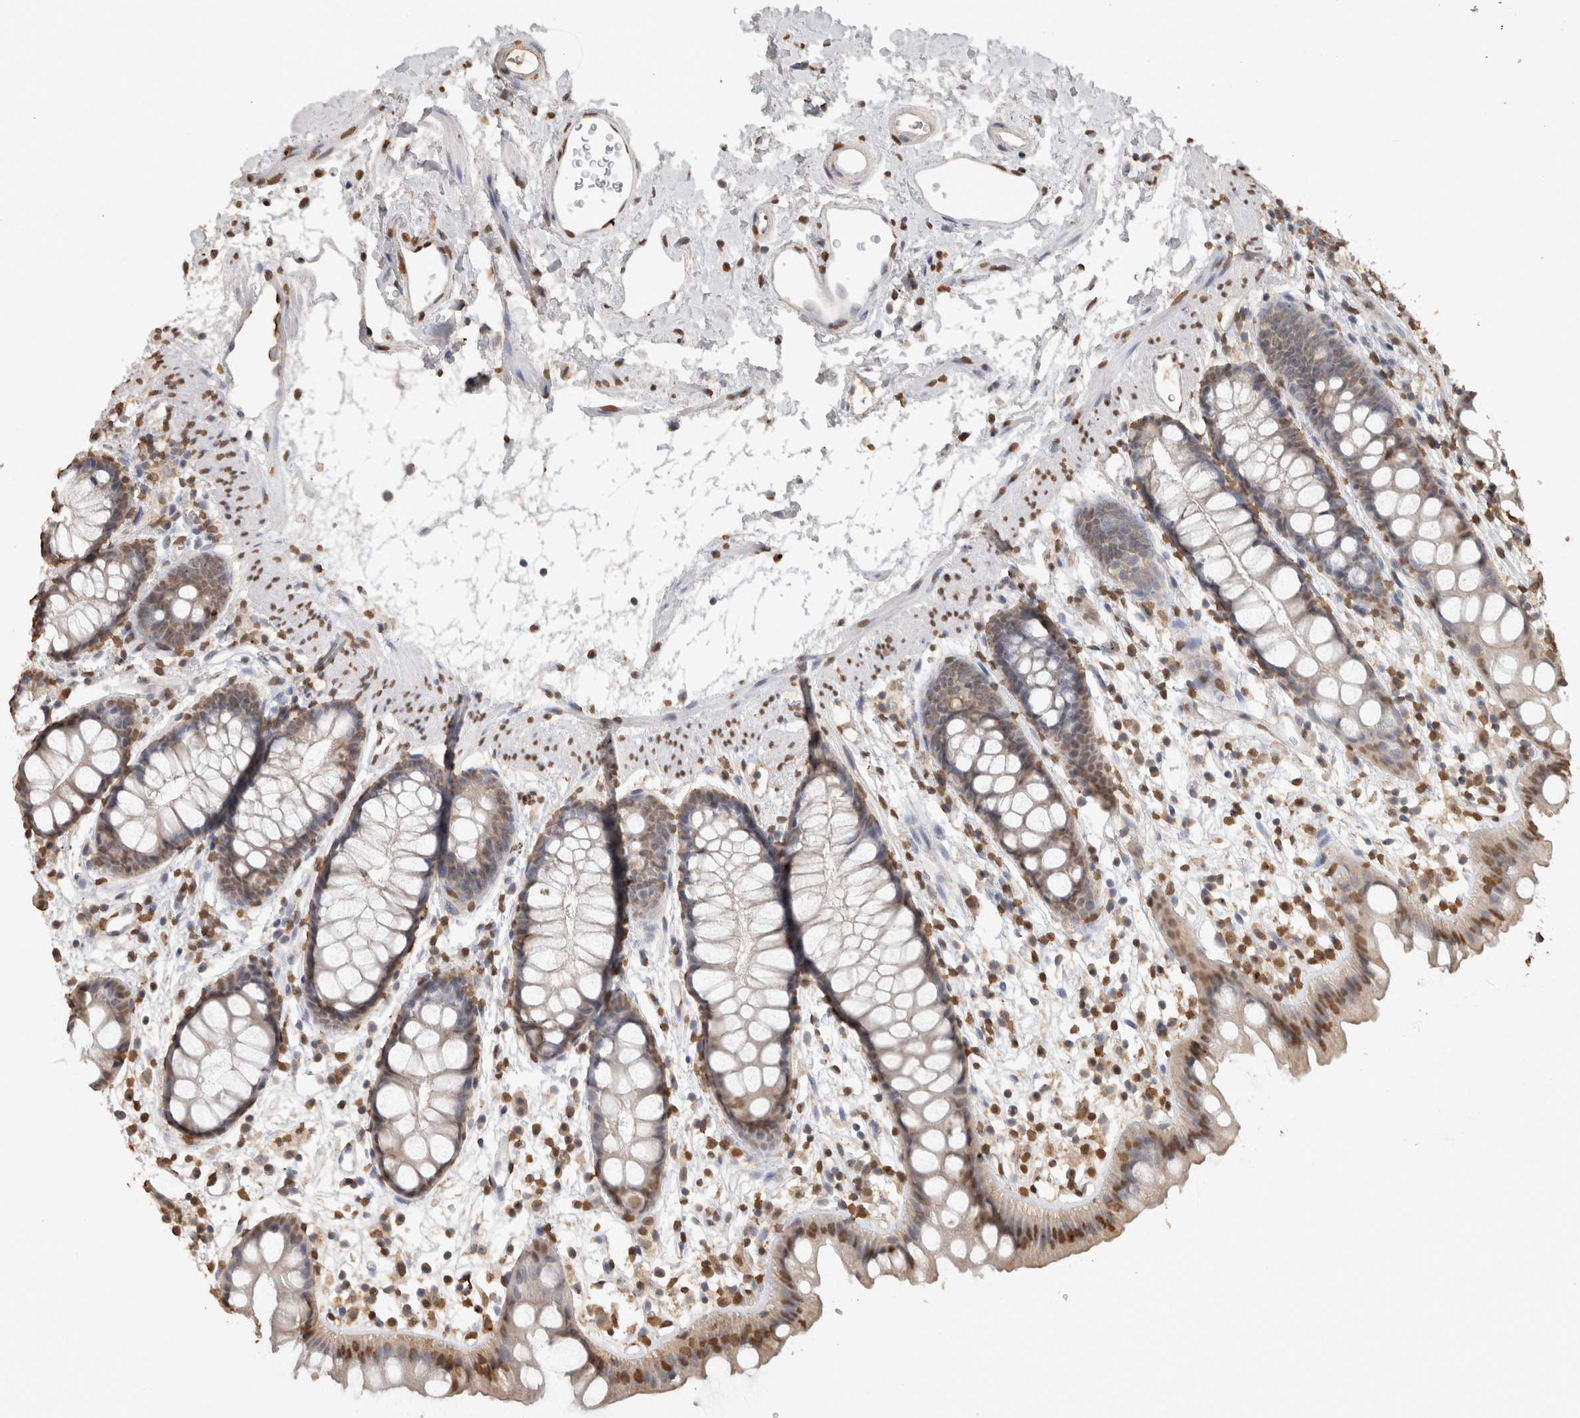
{"staining": {"intensity": "moderate", "quantity": "25%-75%", "location": "nuclear"}, "tissue": "rectum", "cell_type": "Glandular cells", "image_type": "normal", "snomed": [{"axis": "morphology", "description": "Normal tissue, NOS"}, {"axis": "topography", "description": "Rectum"}], "caption": "A micrograph of human rectum stained for a protein exhibits moderate nuclear brown staining in glandular cells. (Brightfield microscopy of DAB IHC at high magnification).", "gene": "HAND2", "patient": {"sex": "female", "age": 65}}